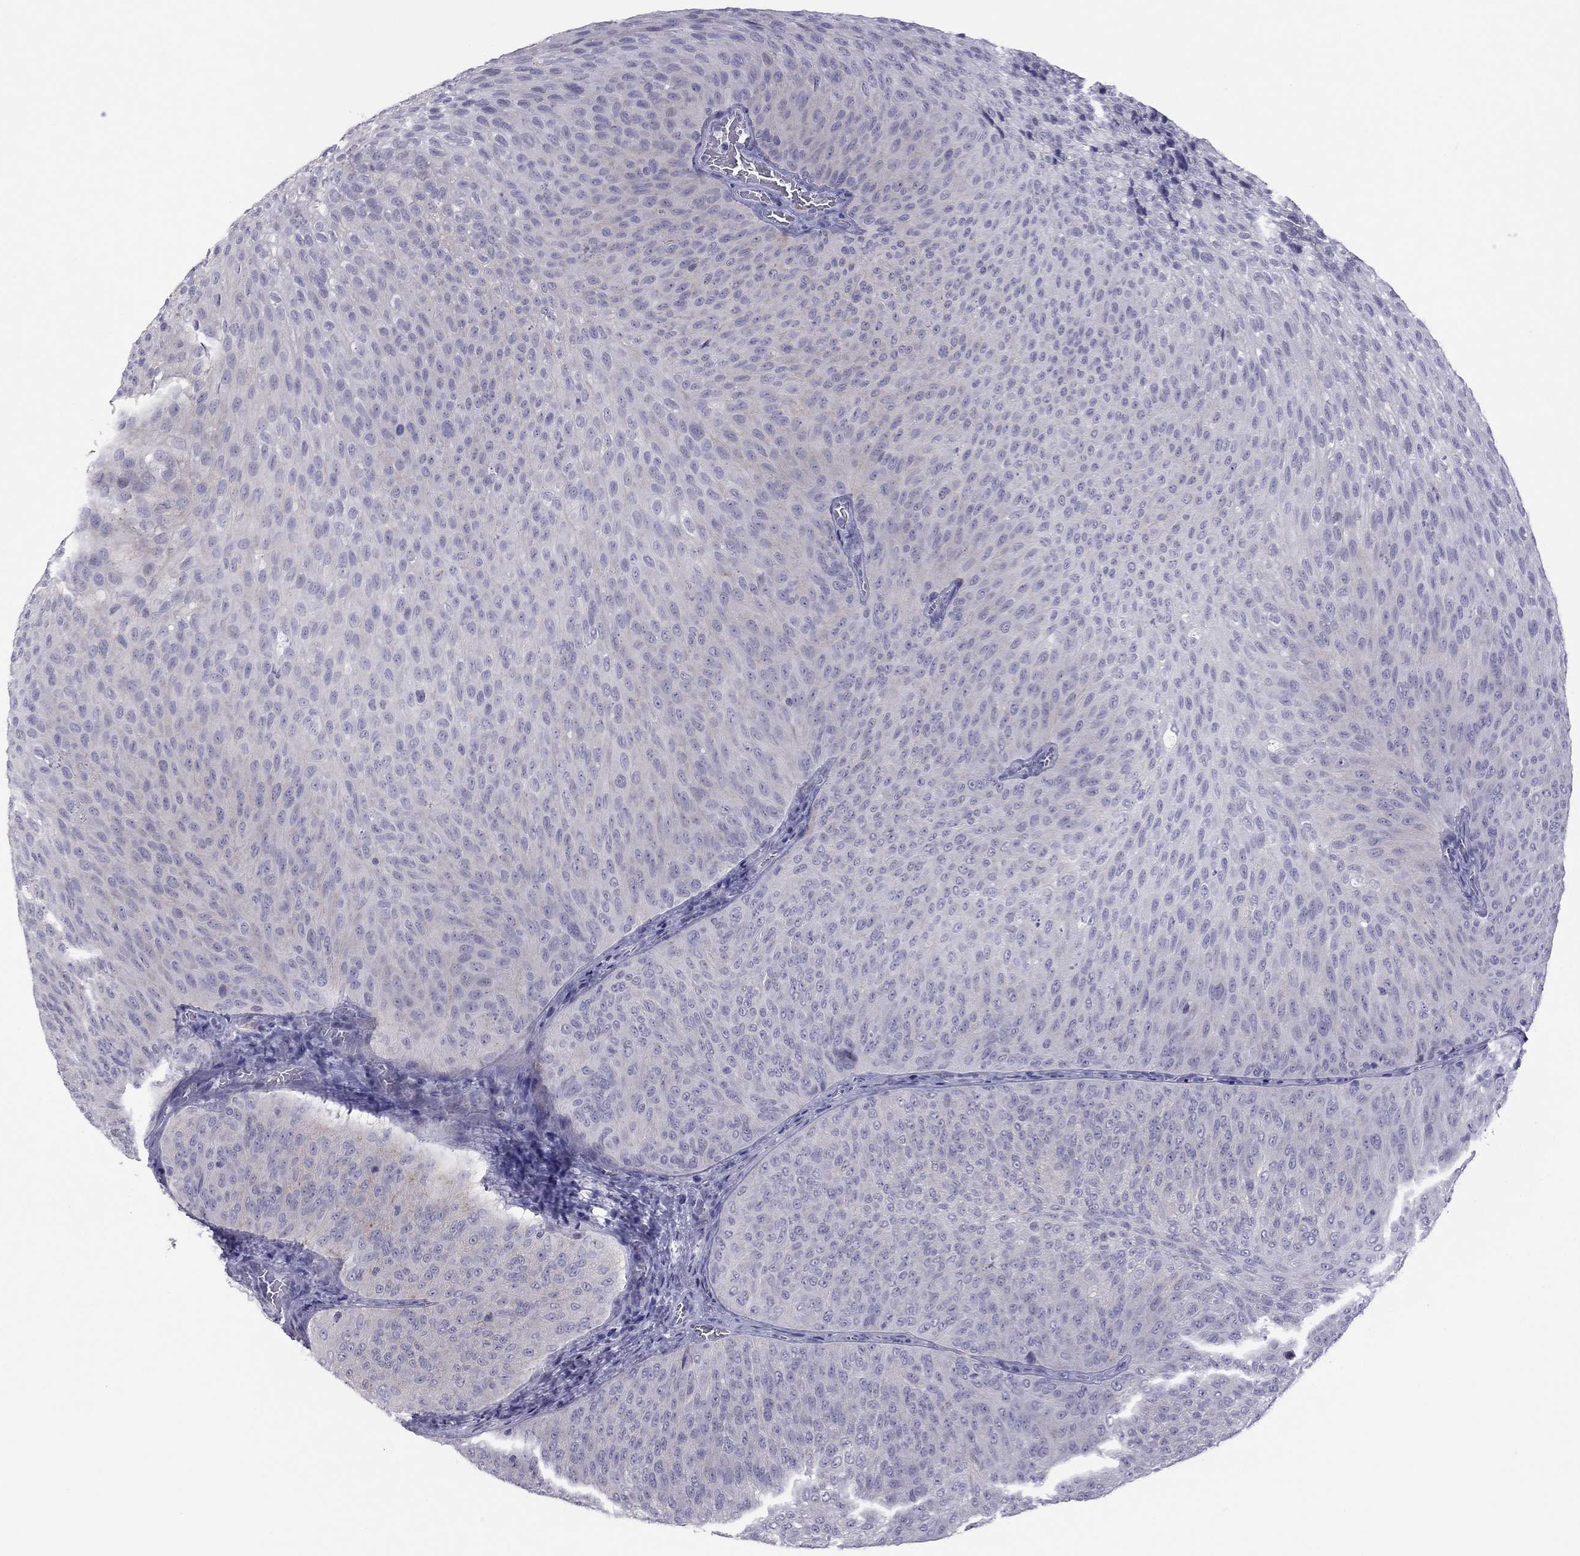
{"staining": {"intensity": "negative", "quantity": "none", "location": "none"}, "tissue": "urothelial cancer", "cell_type": "Tumor cells", "image_type": "cancer", "snomed": [{"axis": "morphology", "description": "Urothelial carcinoma, Low grade"}, {"axis": "topography", "description": "Urinary bladder"}], "caption": "Tumor cells show no significant staining in urothelial carcinoma (low-grade).", "gene": "TEX14", "patient": {"sex": "male", "age": 78}}